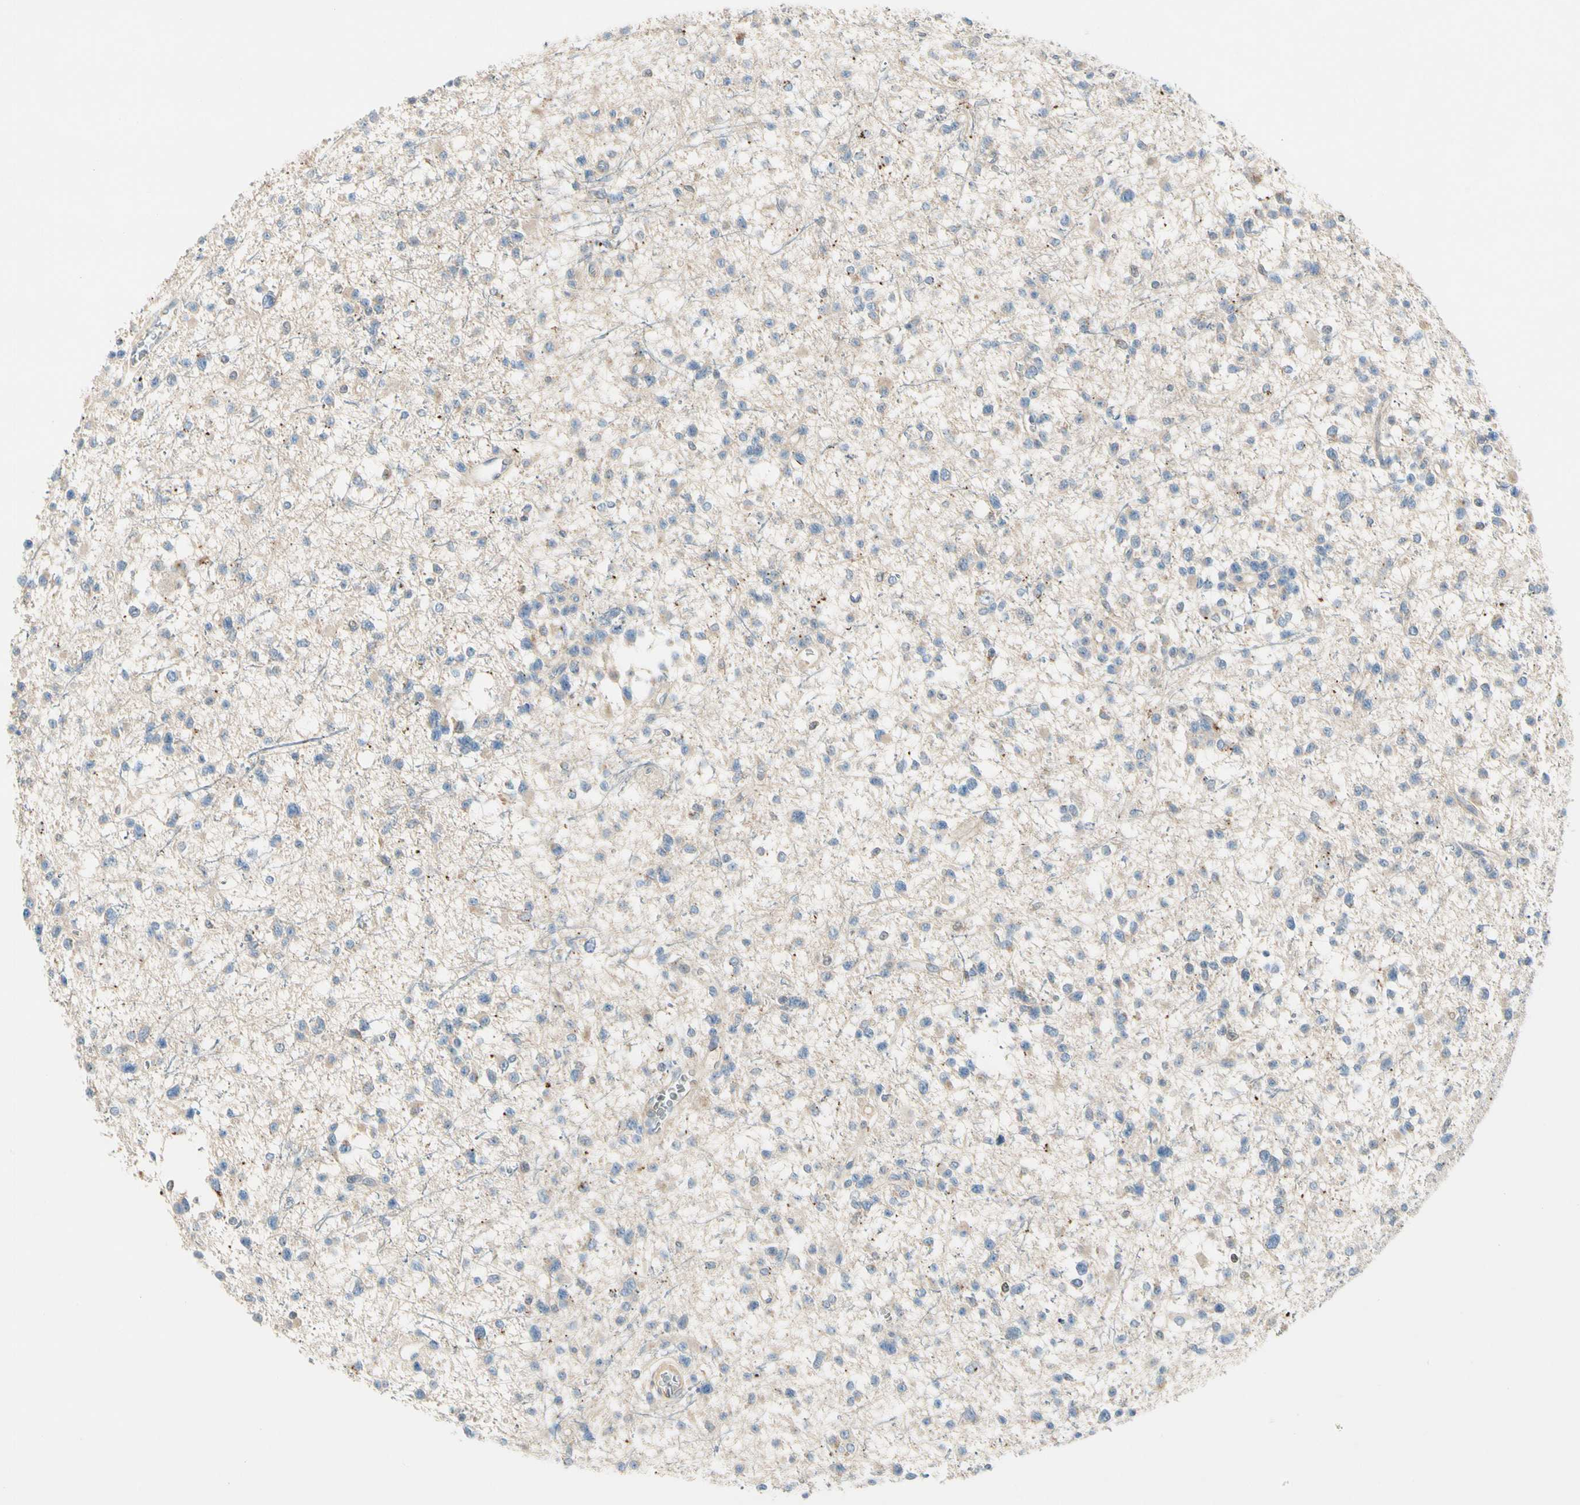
{"staining": {"intensity": "weak", "quantity": "25%-75%", "location": "cytoplasmic/membranous"}, "tissue": "glioma", "cell_type": "Tumor cells", "image_type": "cancer", "snomed": [{"axis": "morphology", "description": "Glioma, malignant, Low grade"}, {"axis": "topography", "description": "Brain"}], "caption": "Malignant low-grade glioma was stained to show a protein in brown. There is low levels of weak cytoplasmic/membranous staining in approximately 25%-75% of tumor cells.", "gene": "CDH6", "patient": {"sex": "female", "age": 22}}